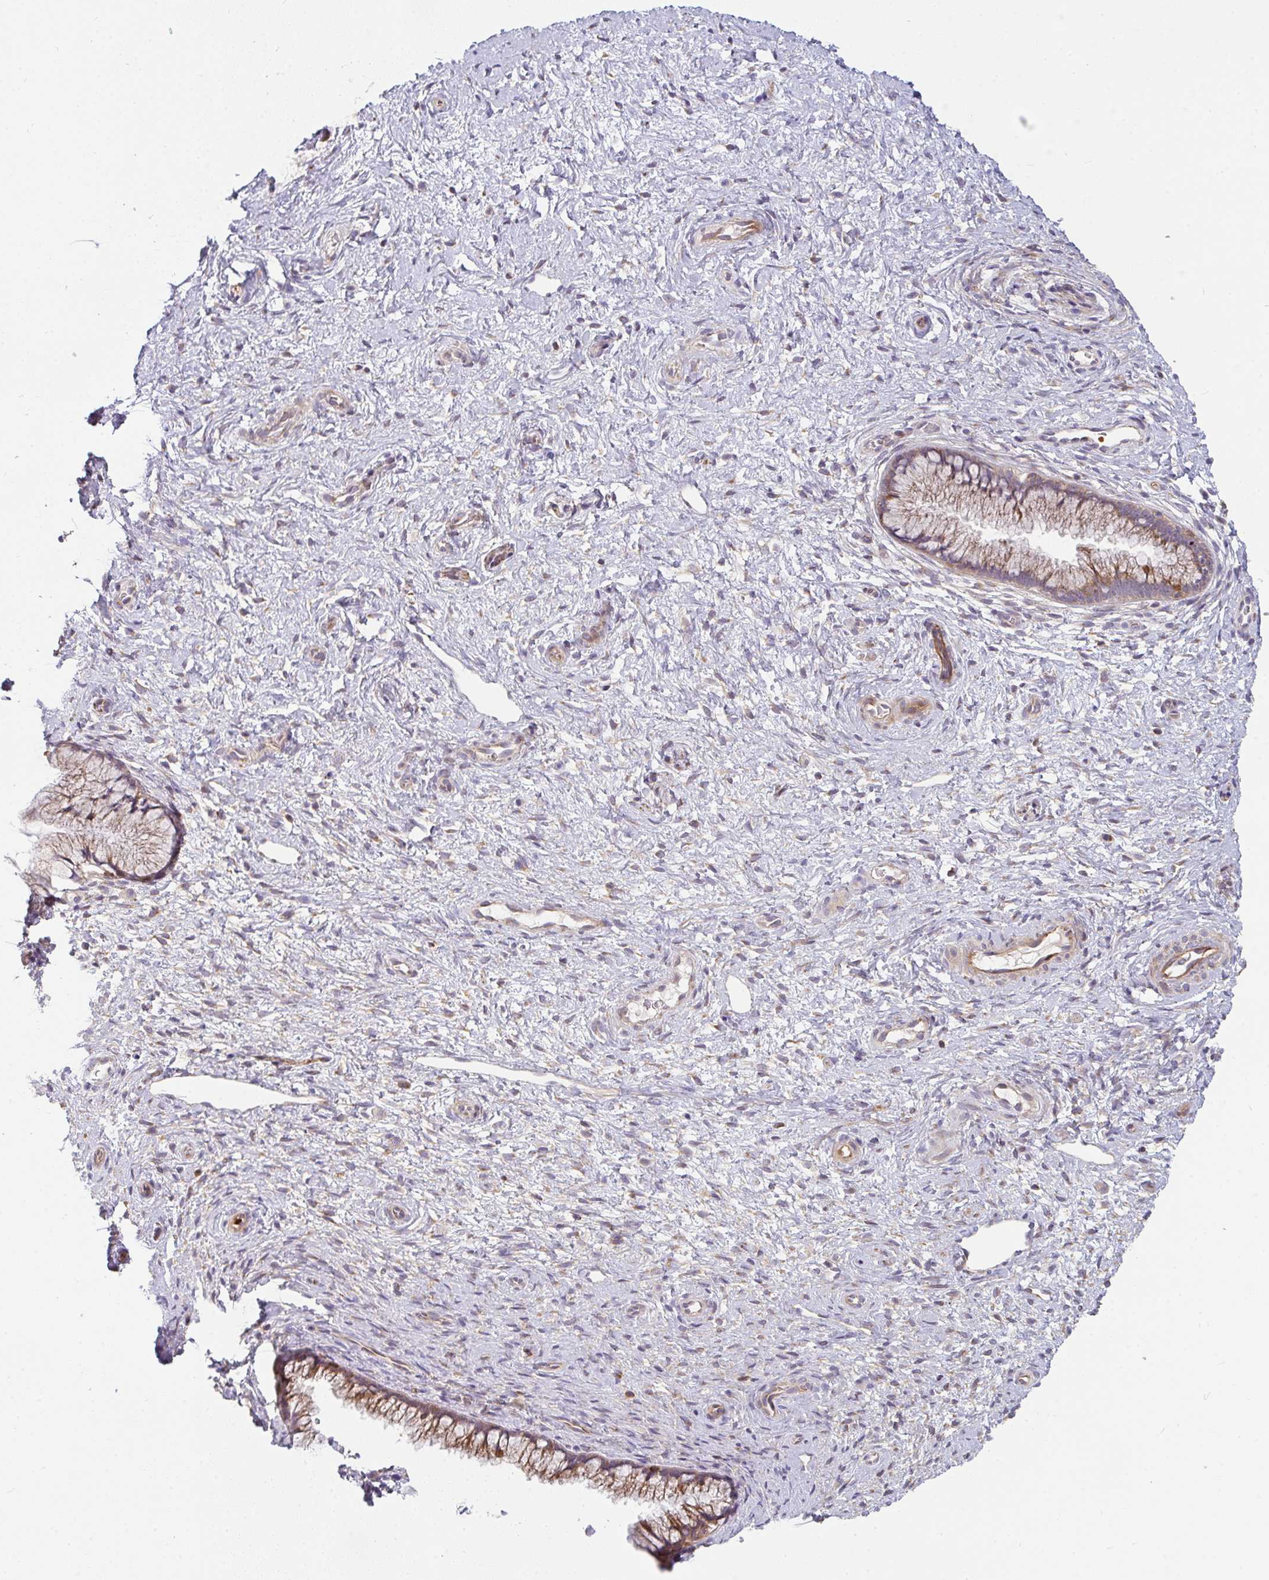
{"staining": {"intensity": "moderate", "quantity": ">75%", "location": "cytoplasmic/membranous"}, "tissue": "cervix", "cell_type": "Glandular cells", "image_type": "normal", "snomed": [{"axis": "morphology", "description": "Normal tissue, NOS"}, {"axis": "topography", "description": "Cervix"}], "caption": "A micrograph showing moderate cytoplasmic/membranous positivity in about >75% of glandular cells in benign cervix, as visualized by brown immunohistochemical staining.", "gene": "CSF3R", "patient": {"sex": "female", "age": 34}}